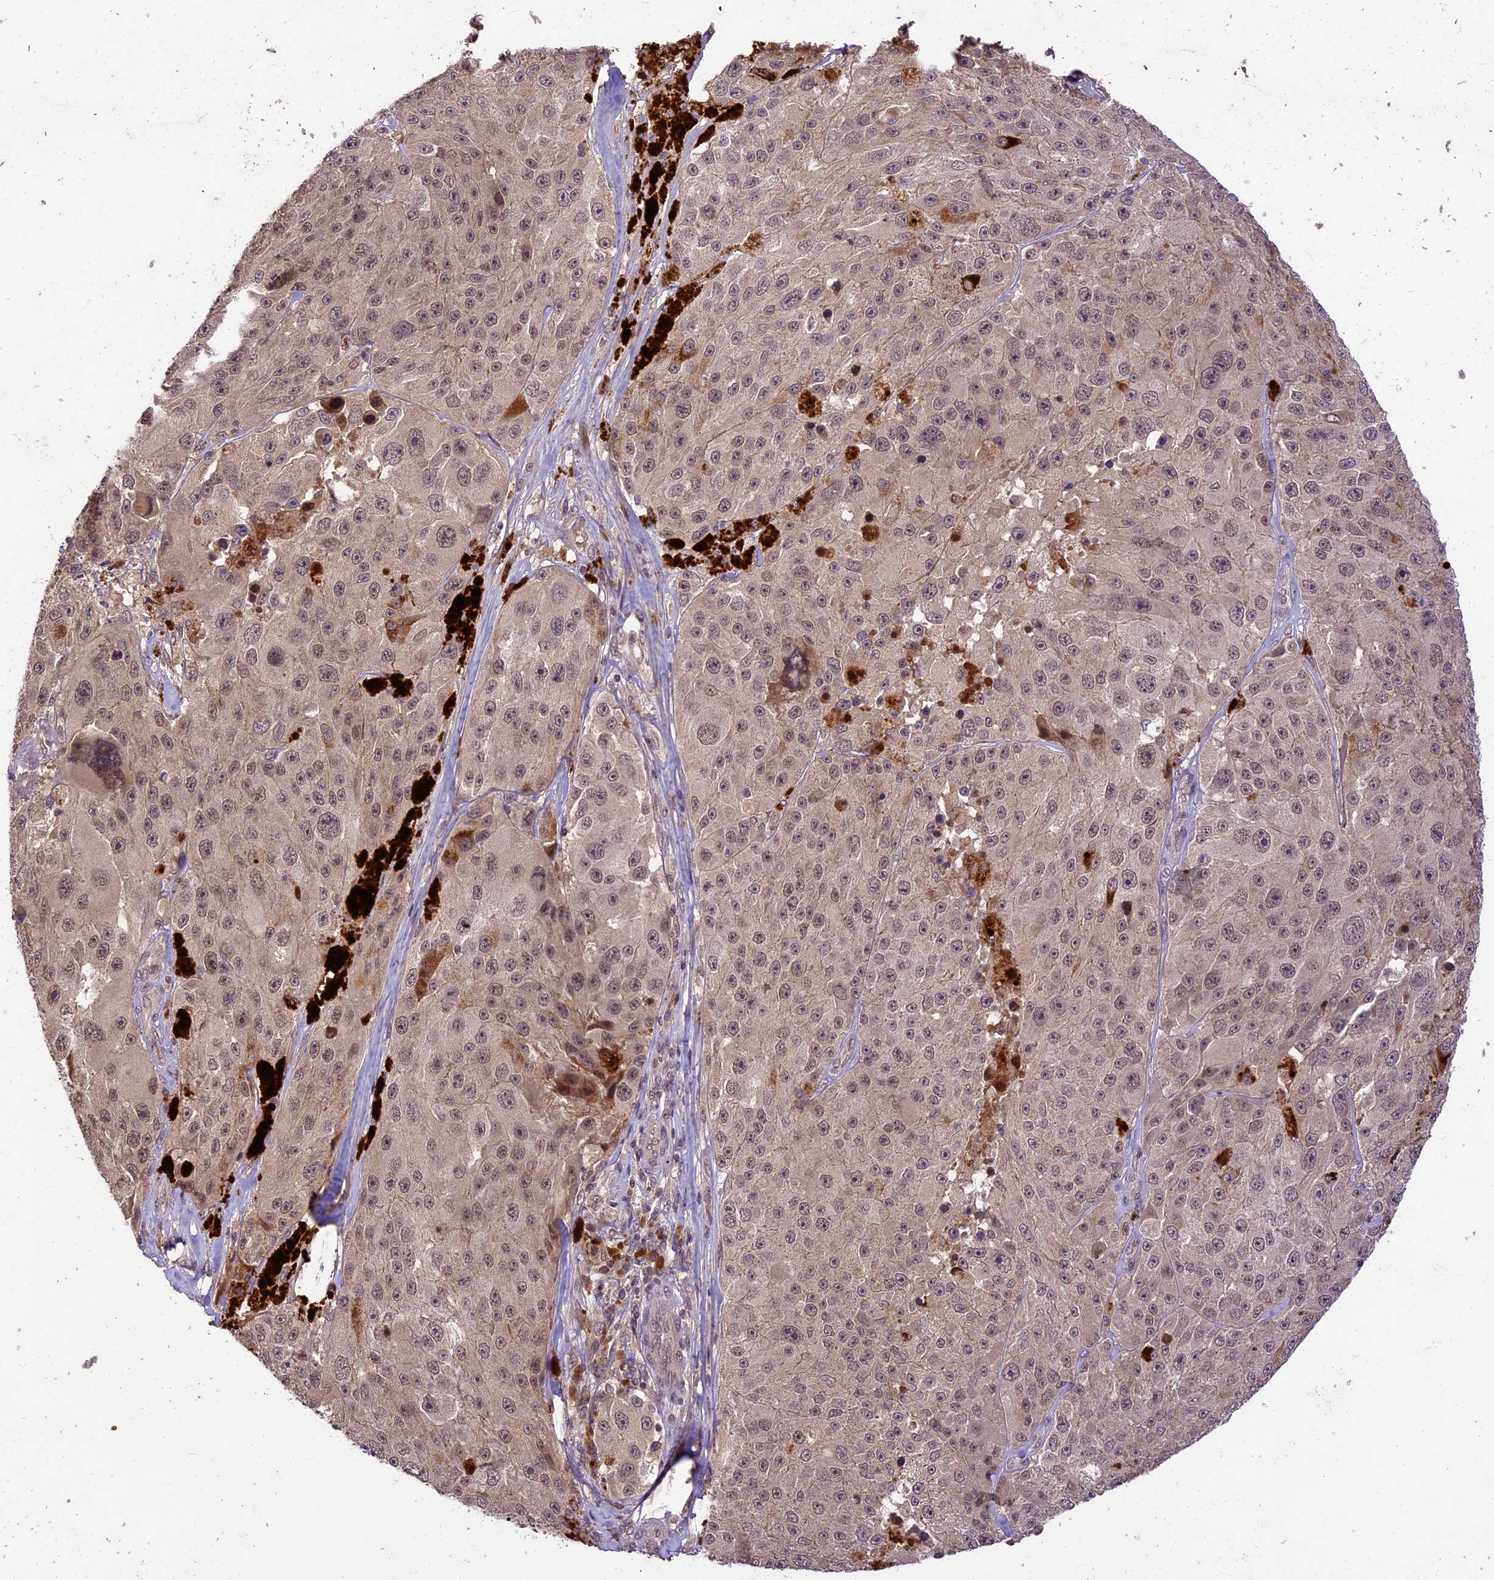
{"staining": {"intensity": "weak", "quantity": "25%-75%", "location": "nuclear"}, "tissue": "melanoma", "cell_type": "Tumor cells", "image_type": "cancer", "snomed": [{"axis": "morphology", "description": "Malignant melanoma, Metastatic site"}, {"axis": "topography", "description": "Lymph node"}], "caption": "Protein expression analysis of human melanoma reveals weak nuclear staining in approximately 25%-75% of tumor cells. The protein of interest is shown in brown color, while the nuclei are stained blue.", "gene": "ATP10A", "patient": {"sex": "male", "age": 62}}